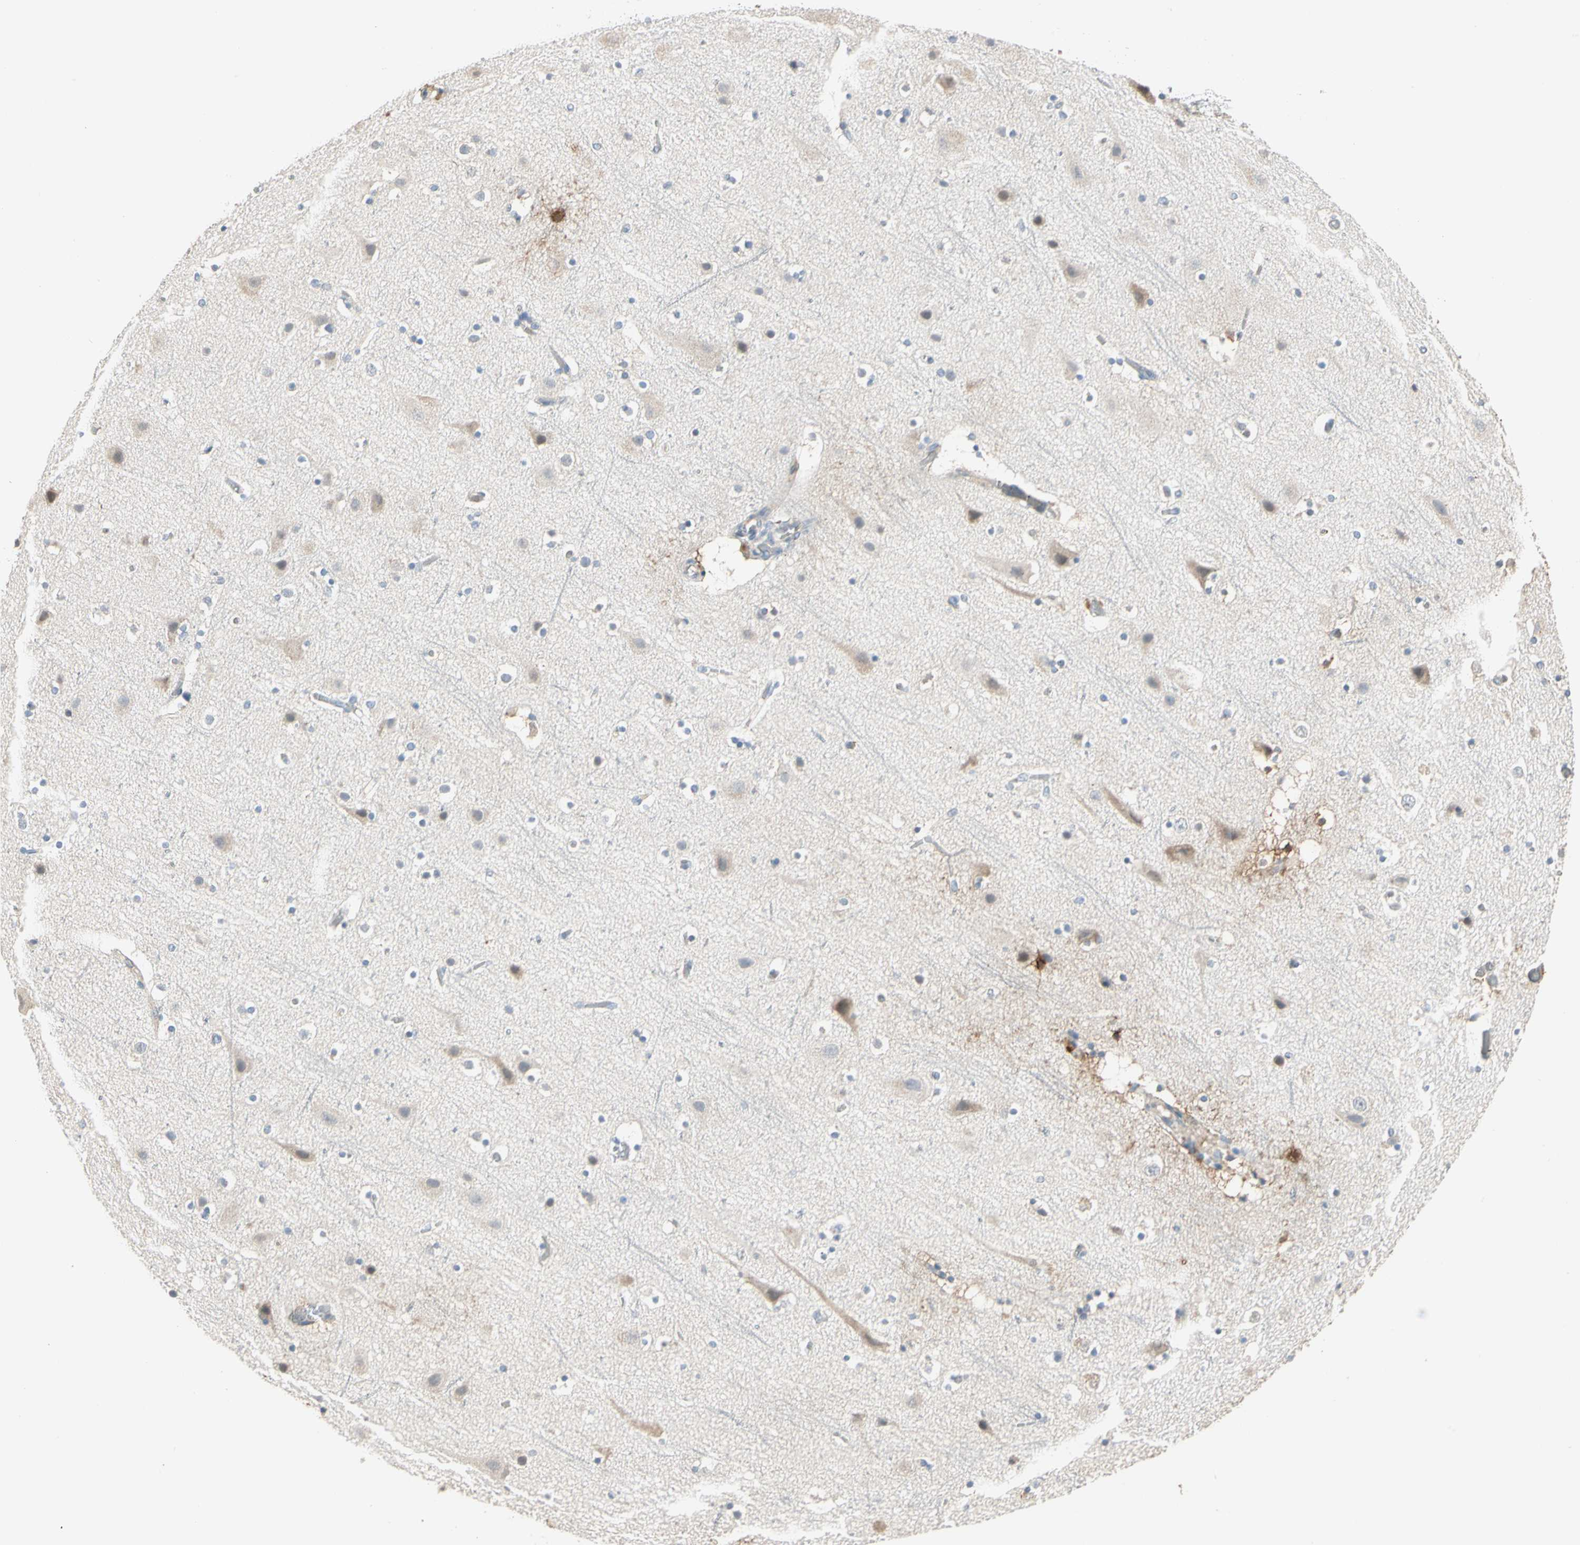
{"staining": {"intensity": "weak", "quantity": "25%-75%", "location": "cytoplasmic/membranous"}, "tissue": "cerebral cortex", "cell_type": "Endothelial cells", "image_type": "normal", "snomed": [{"axis": "morphology", "description": "Normal tissue, NOS"}, {"axis": "topography", "description": "Cerebral cortex"}], "caption": "Weak cytoplasmic/membranous staining is identified in about 25%-75% of endothelial cells in normal cerebral cortex.", "gene": "GPR153", "patient": {"sex": "male", "age": 45}}